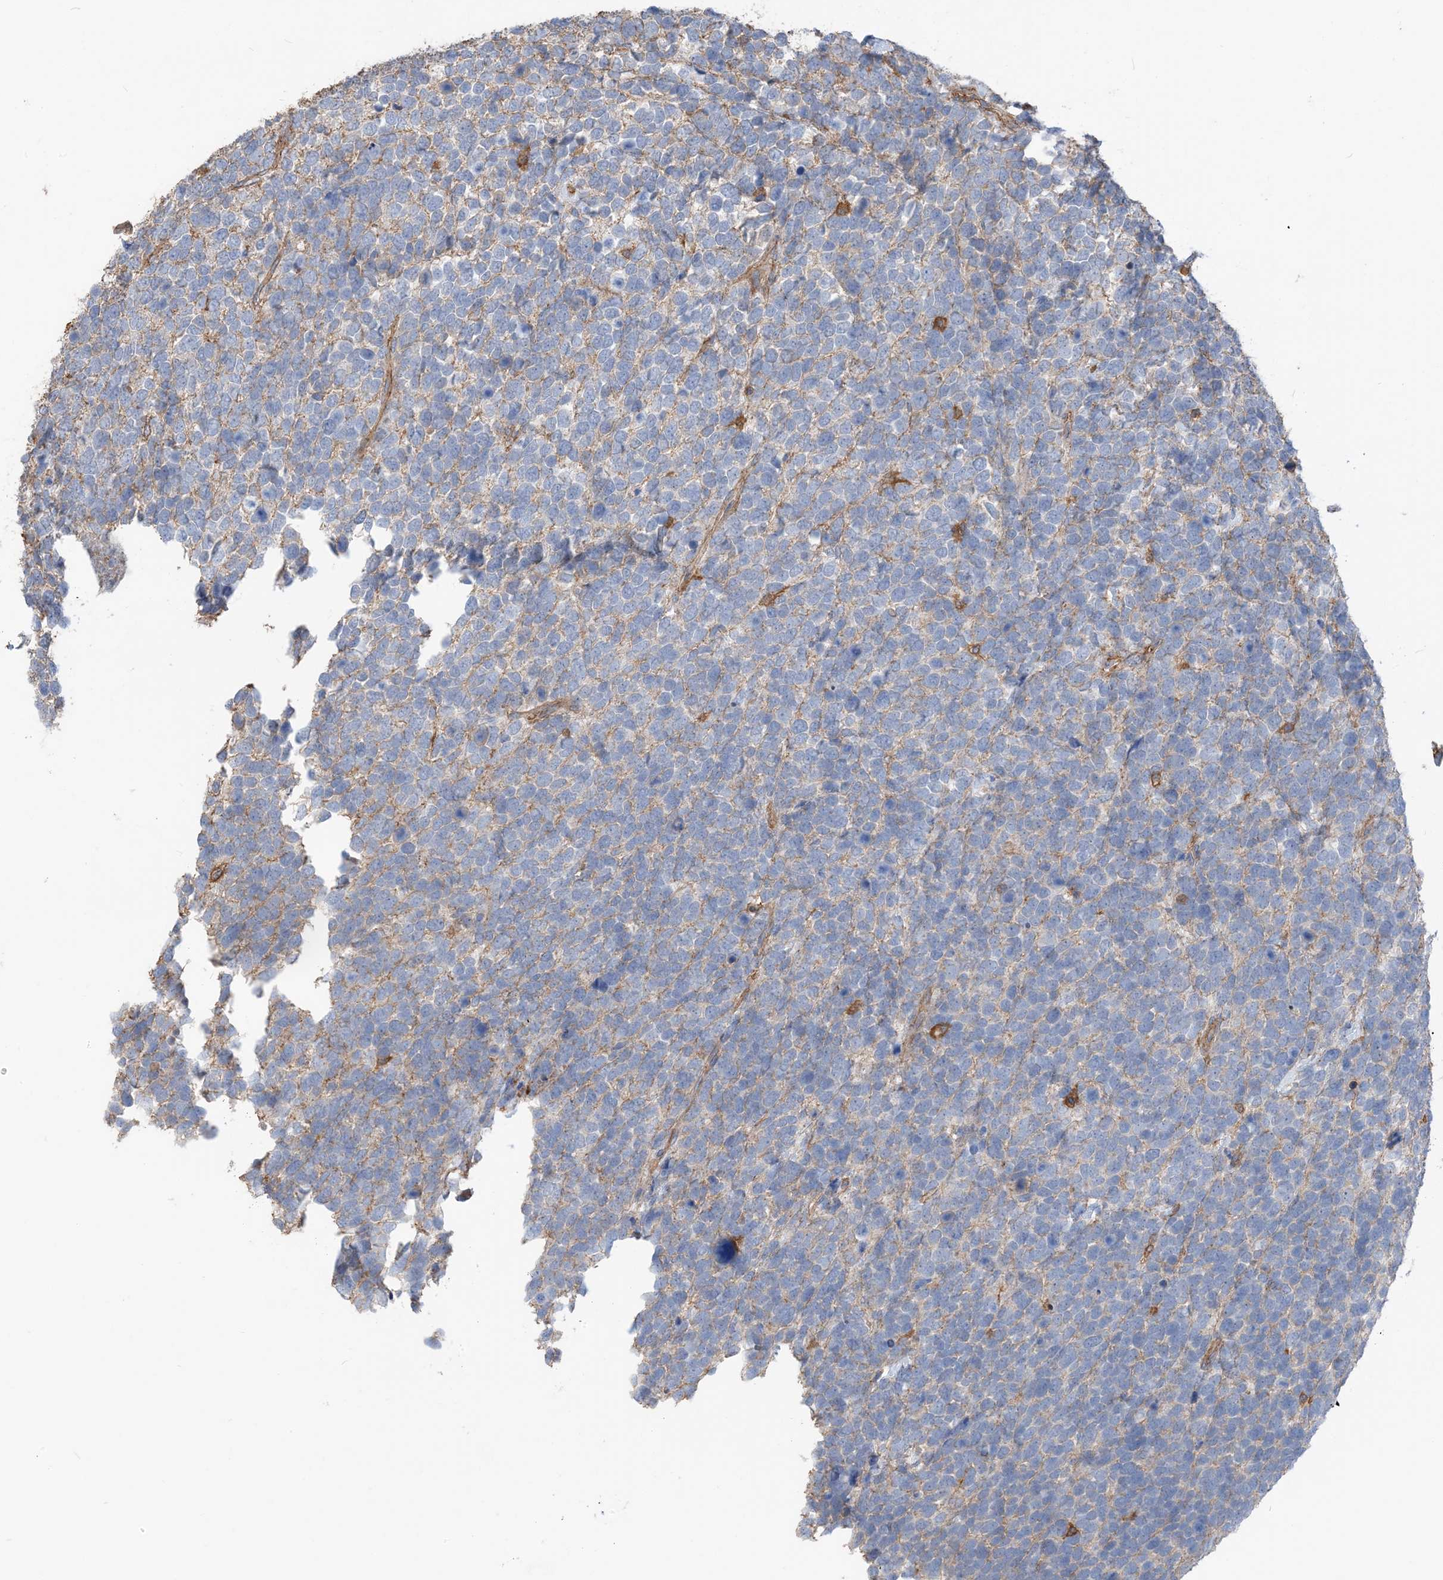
{"staining": {"intensity": "negative", "quantity": "none", "location": "none"}, "tissue": "urothelial cancer", "cell_type": "Tumor cells", "image_type": "cancer", "snomed": [{"axis": "morphology", "description": "Urothelial carcinoma, High grade"}, {"axis": "topography", "description": "Urinary bladder"}], "caption": "There is no significant positivity in tumor cells of high-grade urothelial carcinoma.", "gene": "PARVG", "patient": {"sex": "female", "age": 80}}